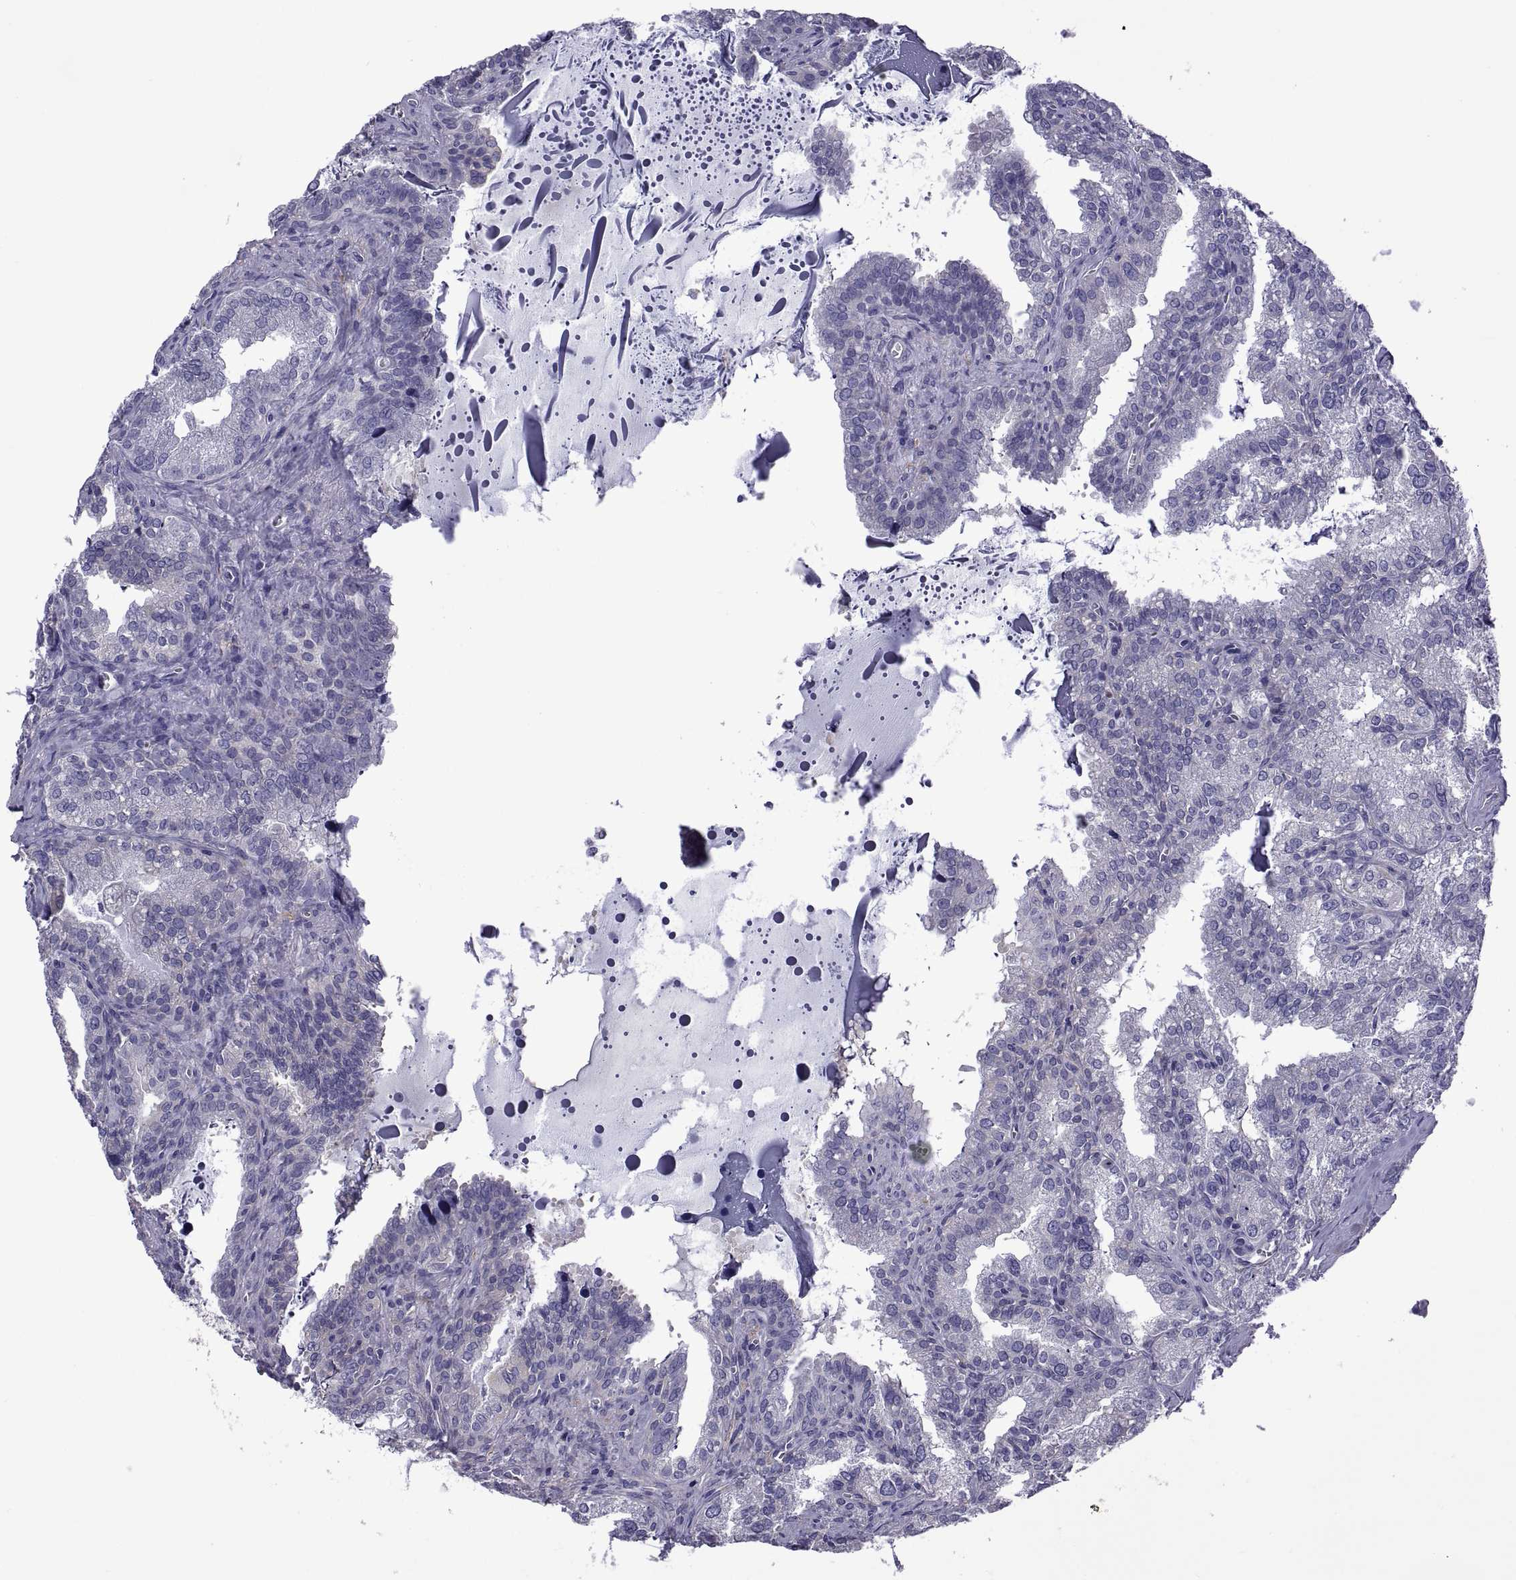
{"staining": {"intensity": "negative", "quantity": "none", "location": "none"}, "tissue": "seminal vesicle", "cell_type": "Glandular cells", "image_type": "normal", "snomed": [{"axis": "morphology", "description": "Normal tissue, NOS"}, {"axis": "topography", "description": "Seminal veicle"}], "caption": "Glandular cells show no significant protein positivity in normal seminal vesicle. (Immunohistochemistry (ihc), brightfield microscopy, high magnification).", "gene": "TMC3", "patient": {"sex": "male", "age": 57}}